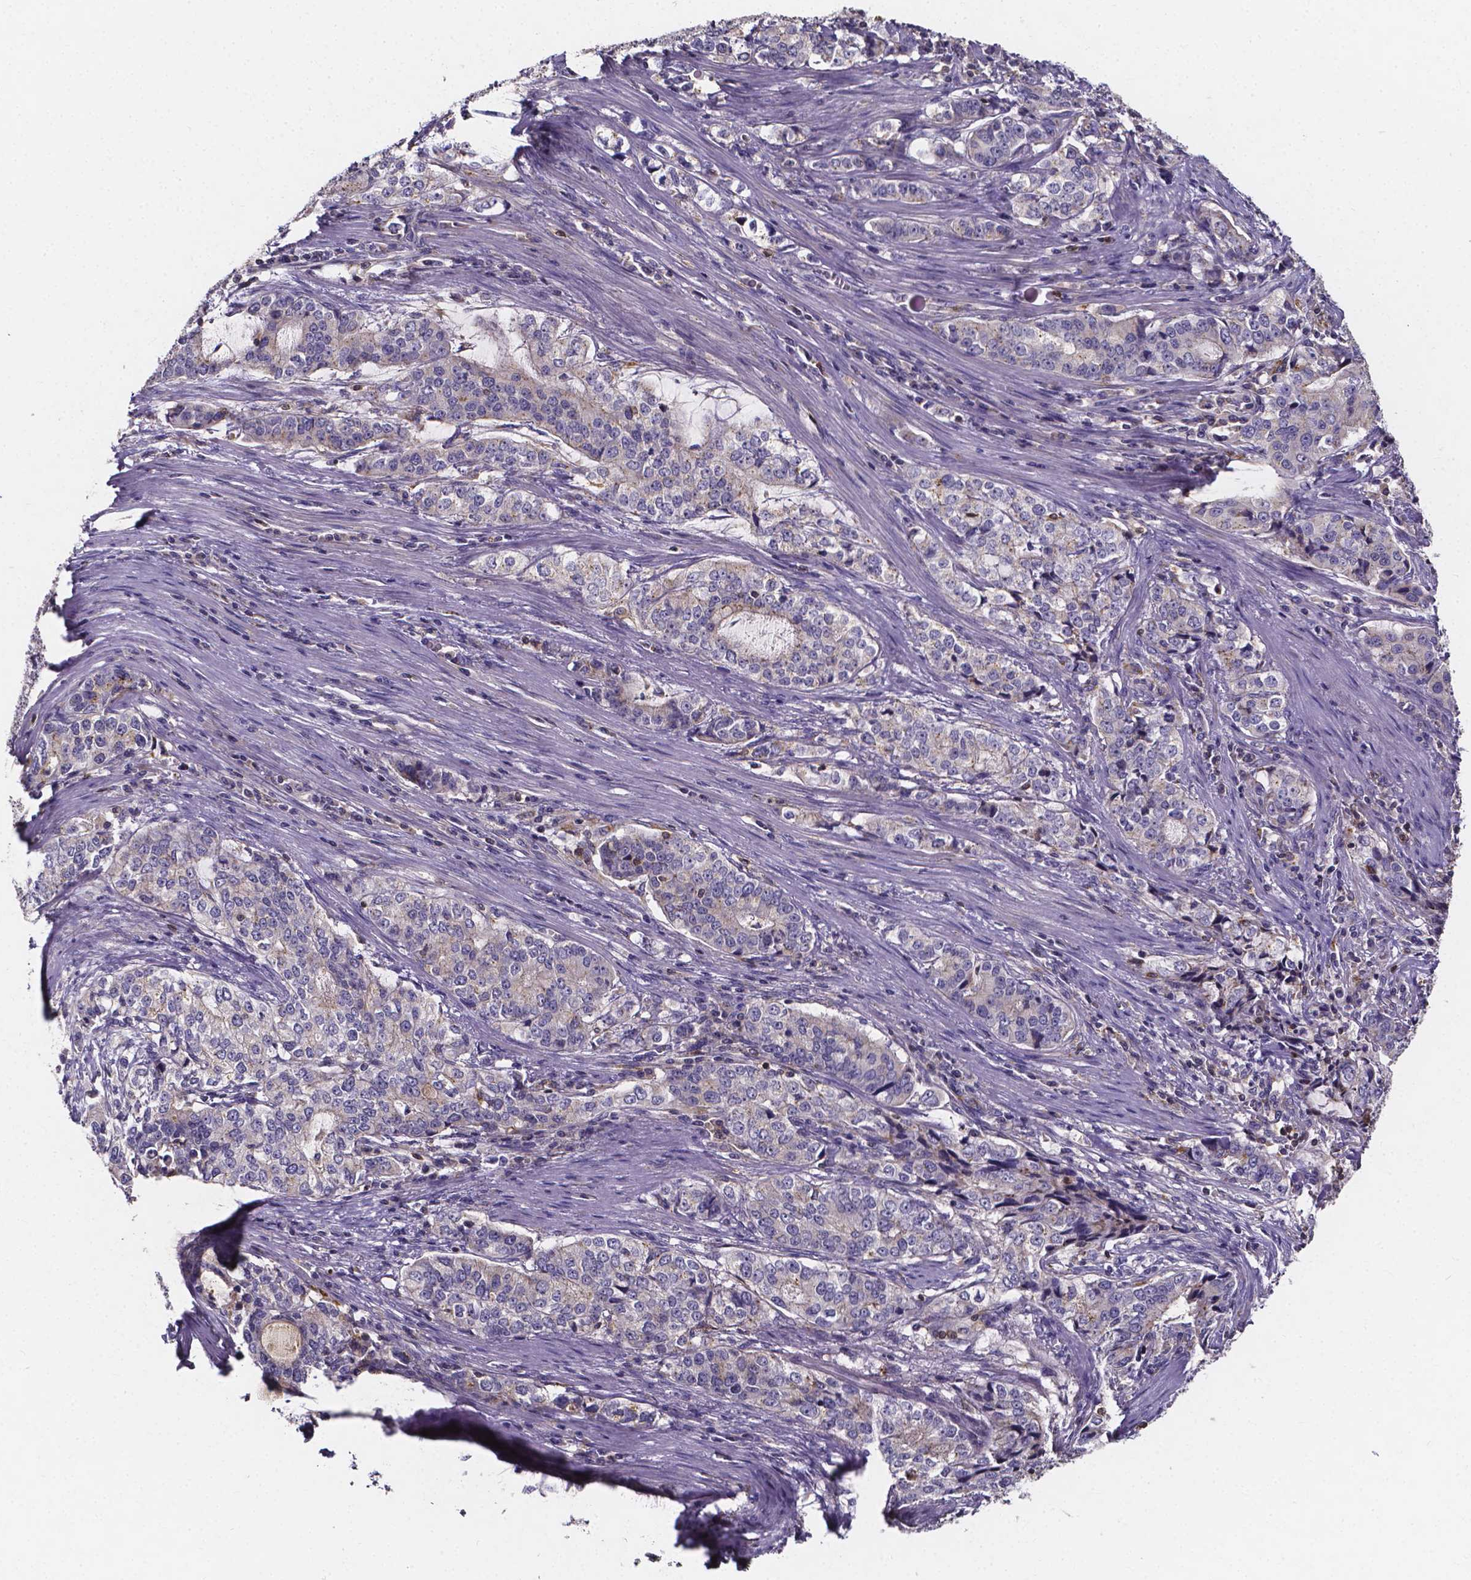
{"staining": {"intensity": "strong", "quantity": "<25%", "location": "cytoplasmic/membranous"}, "tissue": "stomach cancer", "cell_type": "Tumor cells", "image_type": "cancer", "snomed": [{"axis": "morphology", "description": "Adenocarcinoma, NOS"}, {"axis": "topography", "description": "Stomach, lower"}], "caption": "Approximately <25% of tumor cells in human stomach adenocarcinoma demonstrate strong cytoplasmic/membranous protein positivity as visualized by brown immunohistochemical staining.", "gene": "THEMIS", "patient": {"sex": "female", "age": 72}}